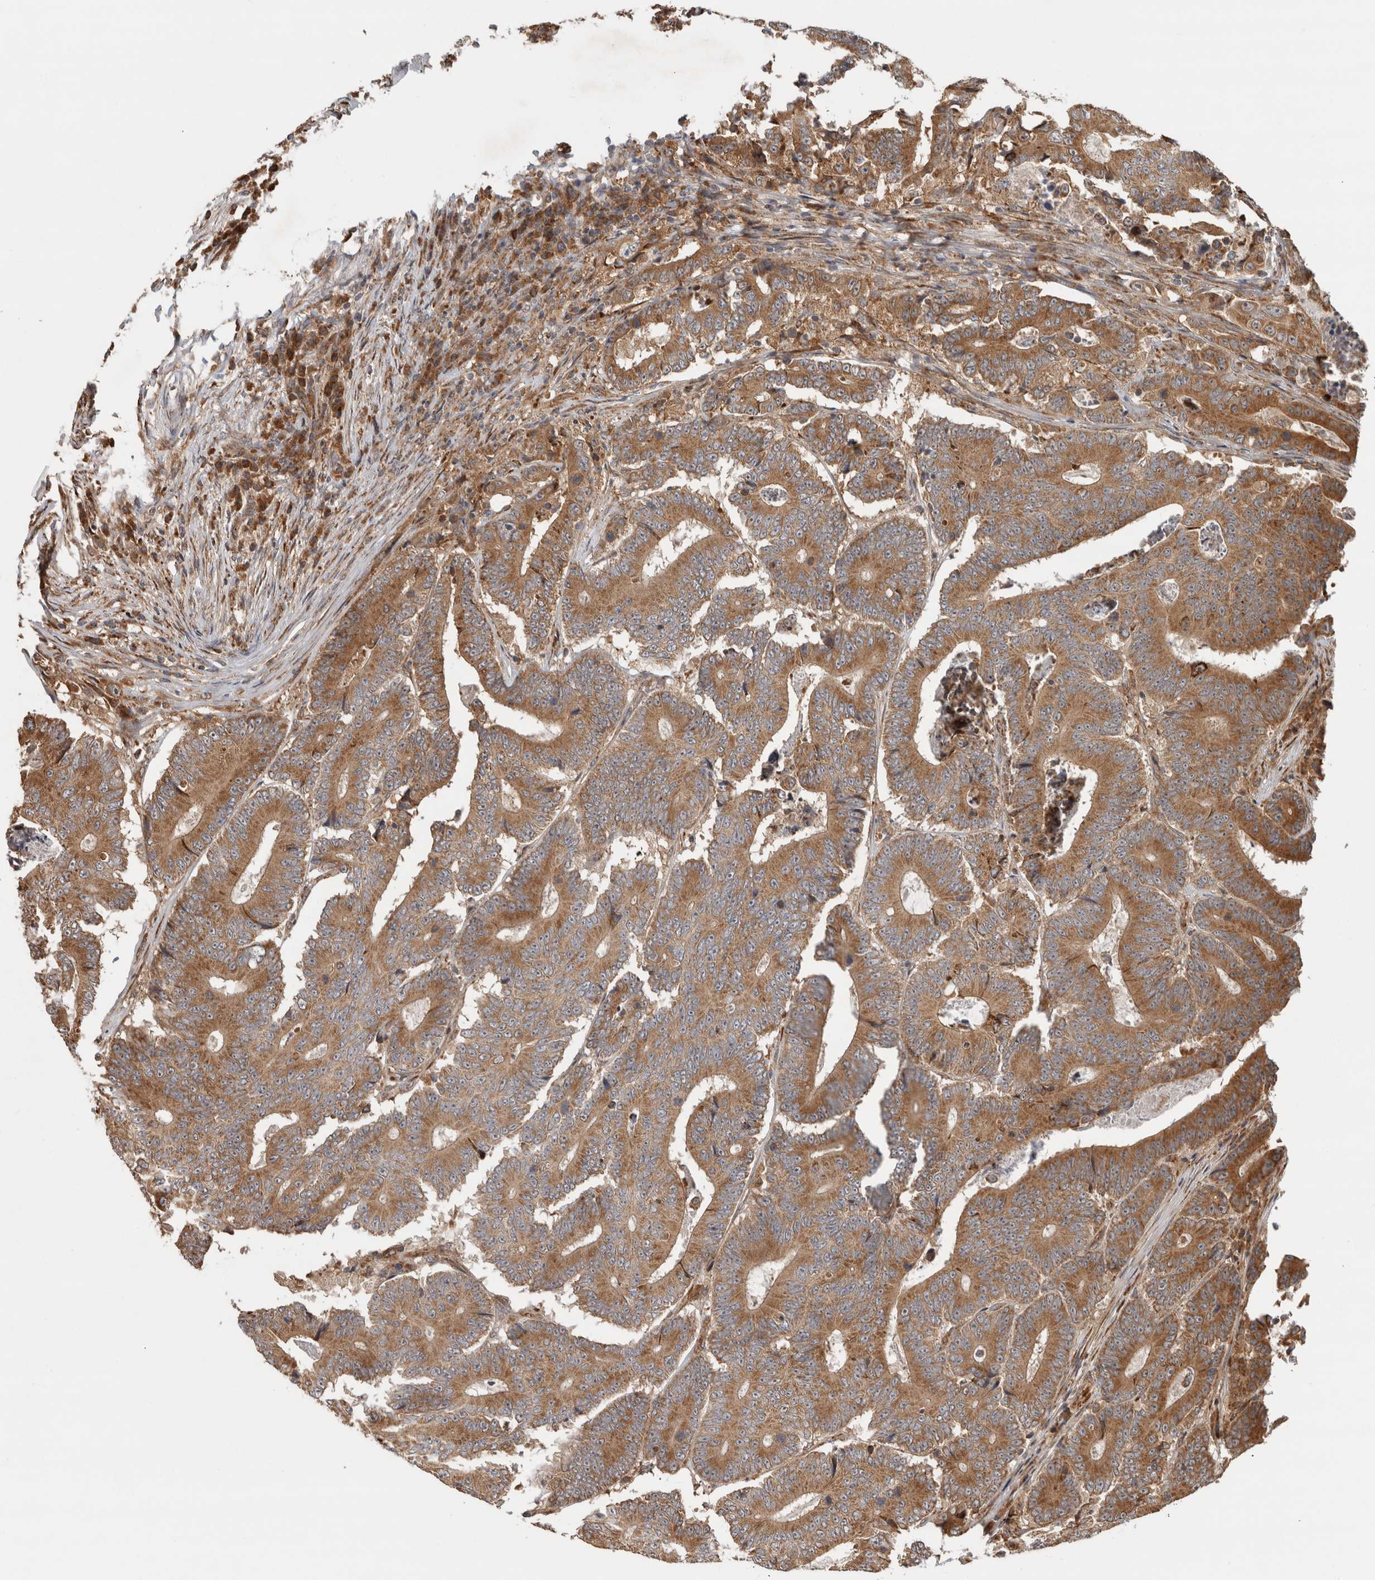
{"staining": {"intensity": "strong", "quantity": ">75%", "location": "cytoplasmic/membranous"}, "tissue": "colorectal cancer", "cell_type": "Tumor cells", "image_type": "cancer", "snomed": [{"axis": "morphology", "description": "Adenocarcinoma, NOS"}, {"axis": "topography", "description": "Colon"}], "caption": "Colorectal cancer stained with a protein marker displays strong staining in tumor cells.", "gene": "TUBD1", "patient": {"sex": "male", "age": 83}}